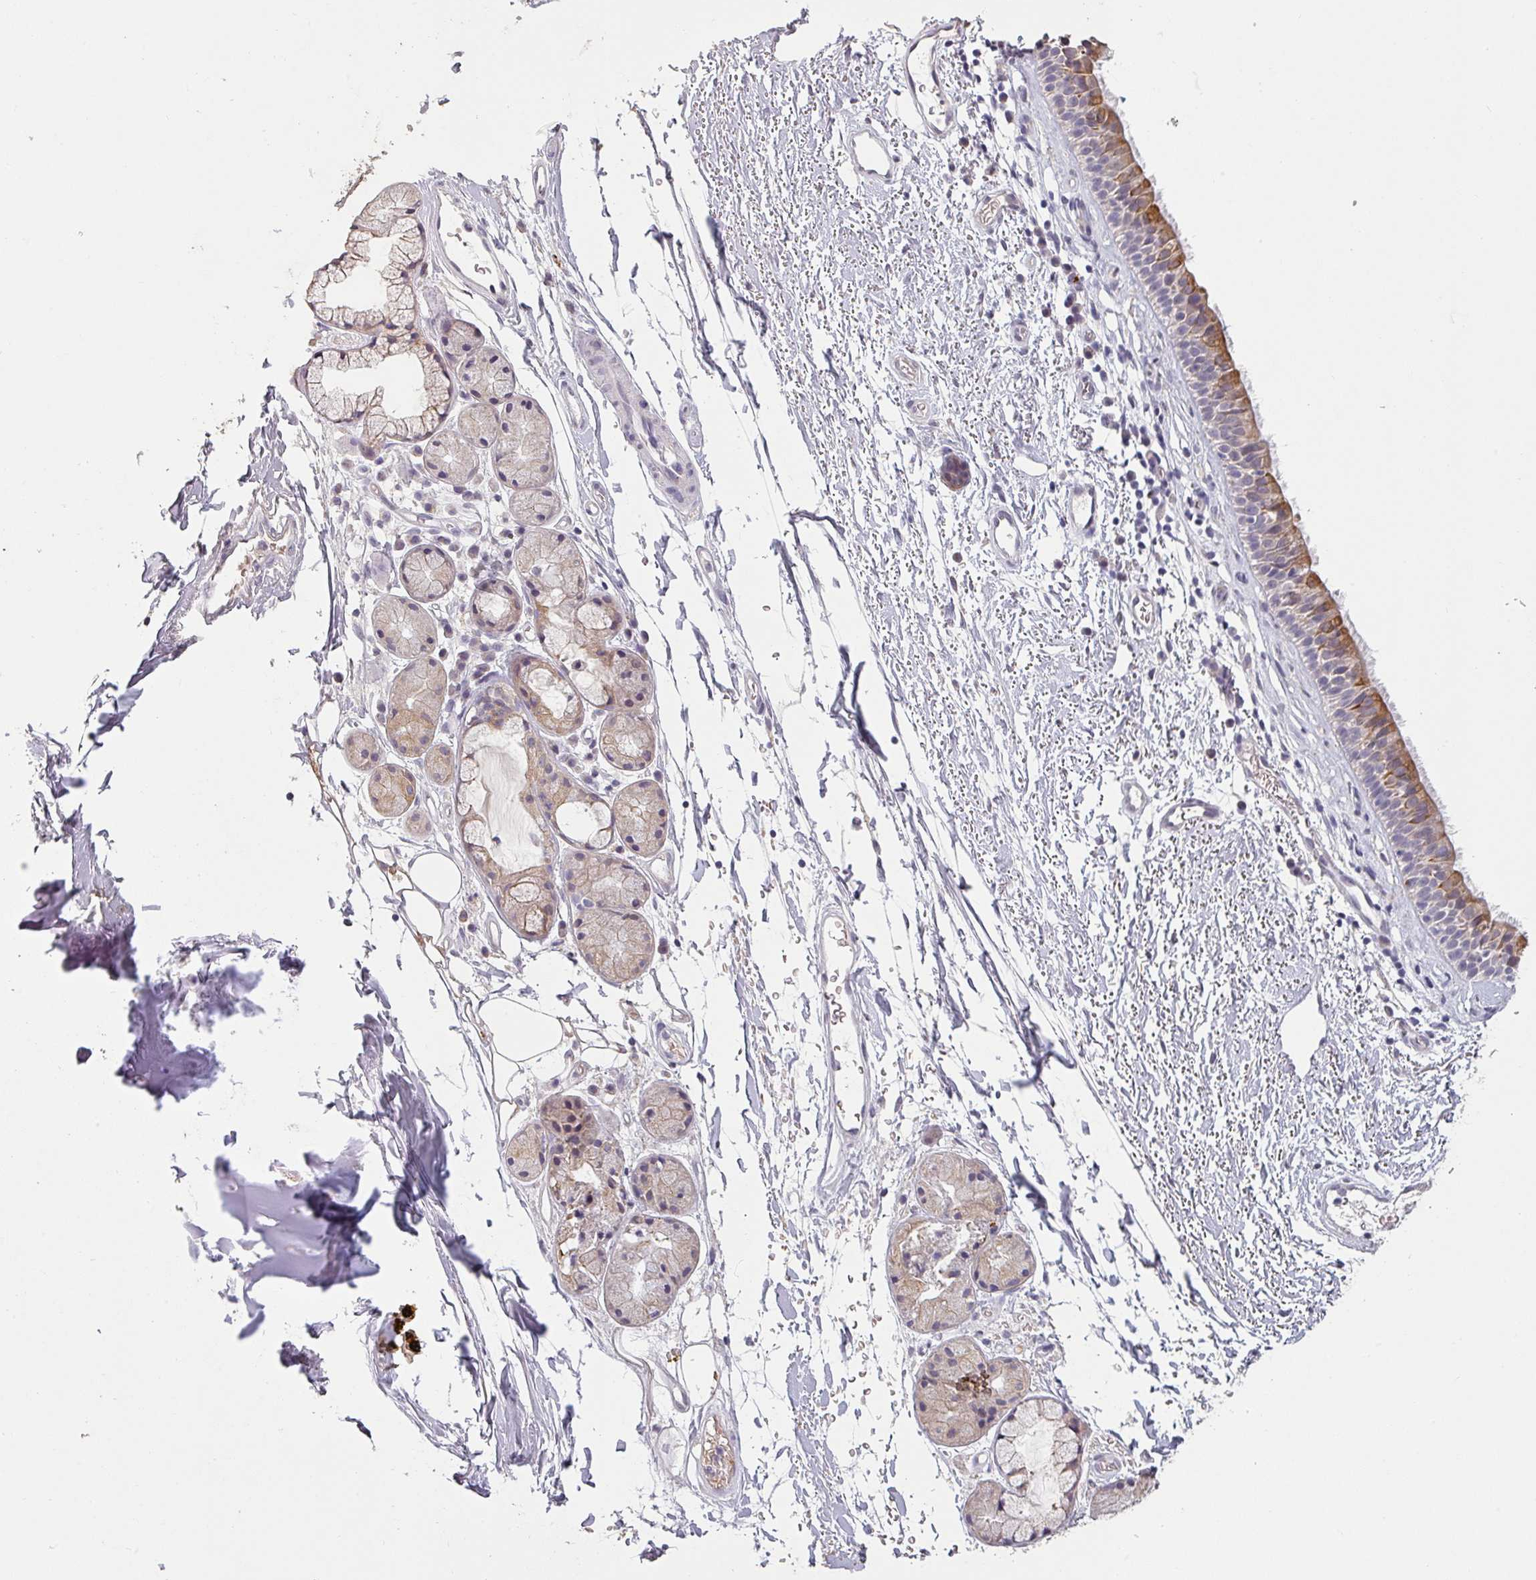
{"staining": {"intensity": "moderate", "quantity": "25%-75%", "location": "cytoplasmic/membranous"}, "tissue": "nasopharynx", "cell_type": "Respiratory epithelial cells", "image_type": "normal", "snomed": [{"axis": "morphology", "description": "Normal tissue, NOS"}, {"axis": "topography", "description": "Cartilage tissue"}, {"axis": "topography", "description": "Nasopharynx"}], "caption": "The image displays staining of normal nasopharynx, revealing moderate cytoplasmic/membranous protein positivity (brown color) within respiratory epithelial cells. The staining was performed using DAB (3,3'-diaminobenzidine), with brown indicating positive protein expression. Nuclei are stained blue with hematoxylin.", "gene": "LYPLA1", "patient": {"sex": "male", "age": 56}}